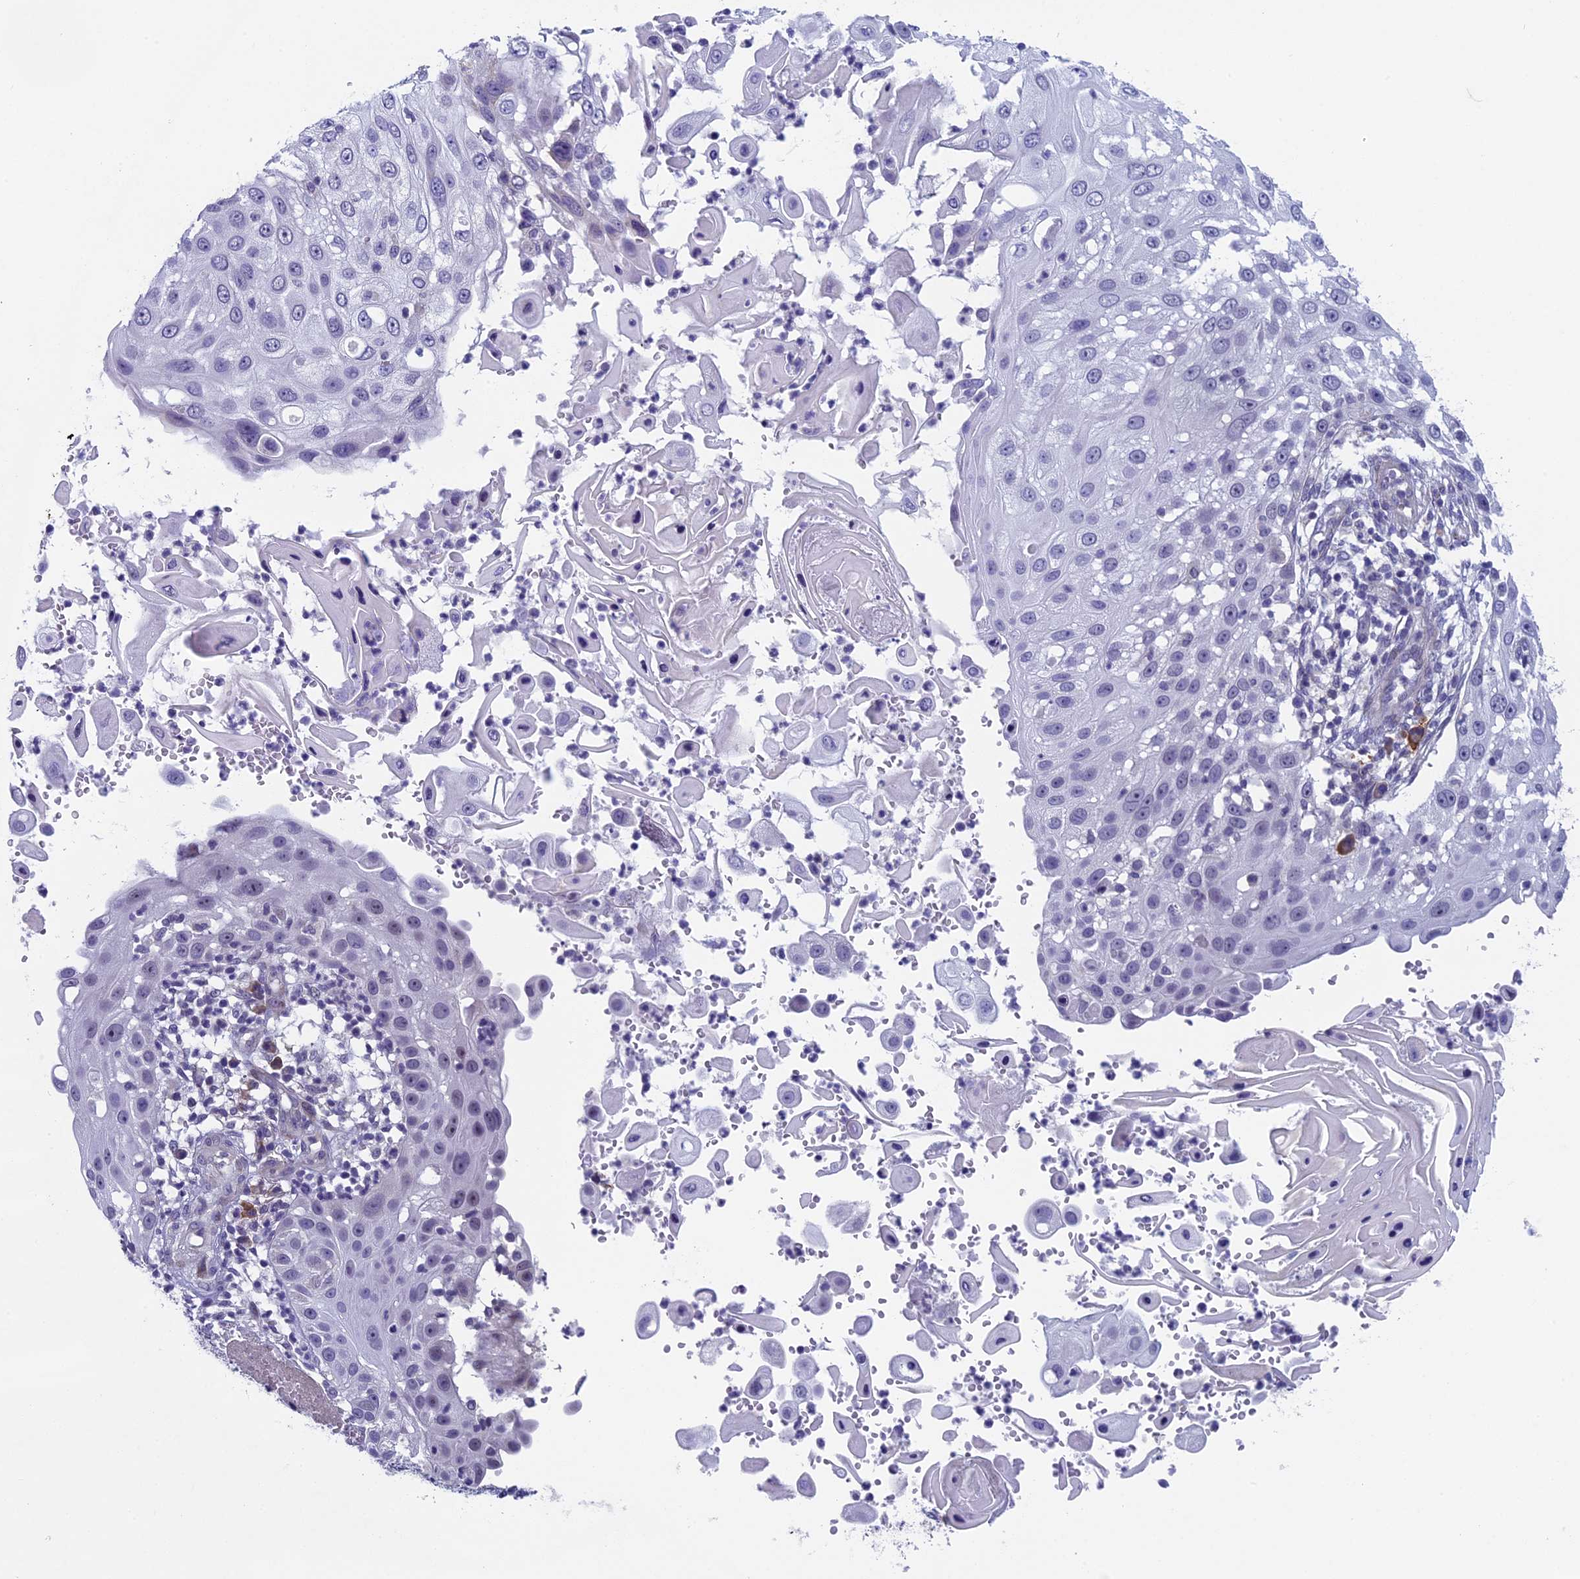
{"staining": {"intensity": "negative", "quantity": "none", "location": "none"}, "tissue": "skin cancer", "cell_type": "Tumor cells", "image_type": "cancer", "snomed": [{"axis": "morphology", "description": "Squamous cell carcinoma, NOS"}, {"axis": "topography", "description": "Skin"}], "caption": "Skin squamous cell carcinoma stained for a protein using IHC displays no staining tumor cells.", "gene": "CNEP1R1", "patient": {"sex": "female", "age": 44}}